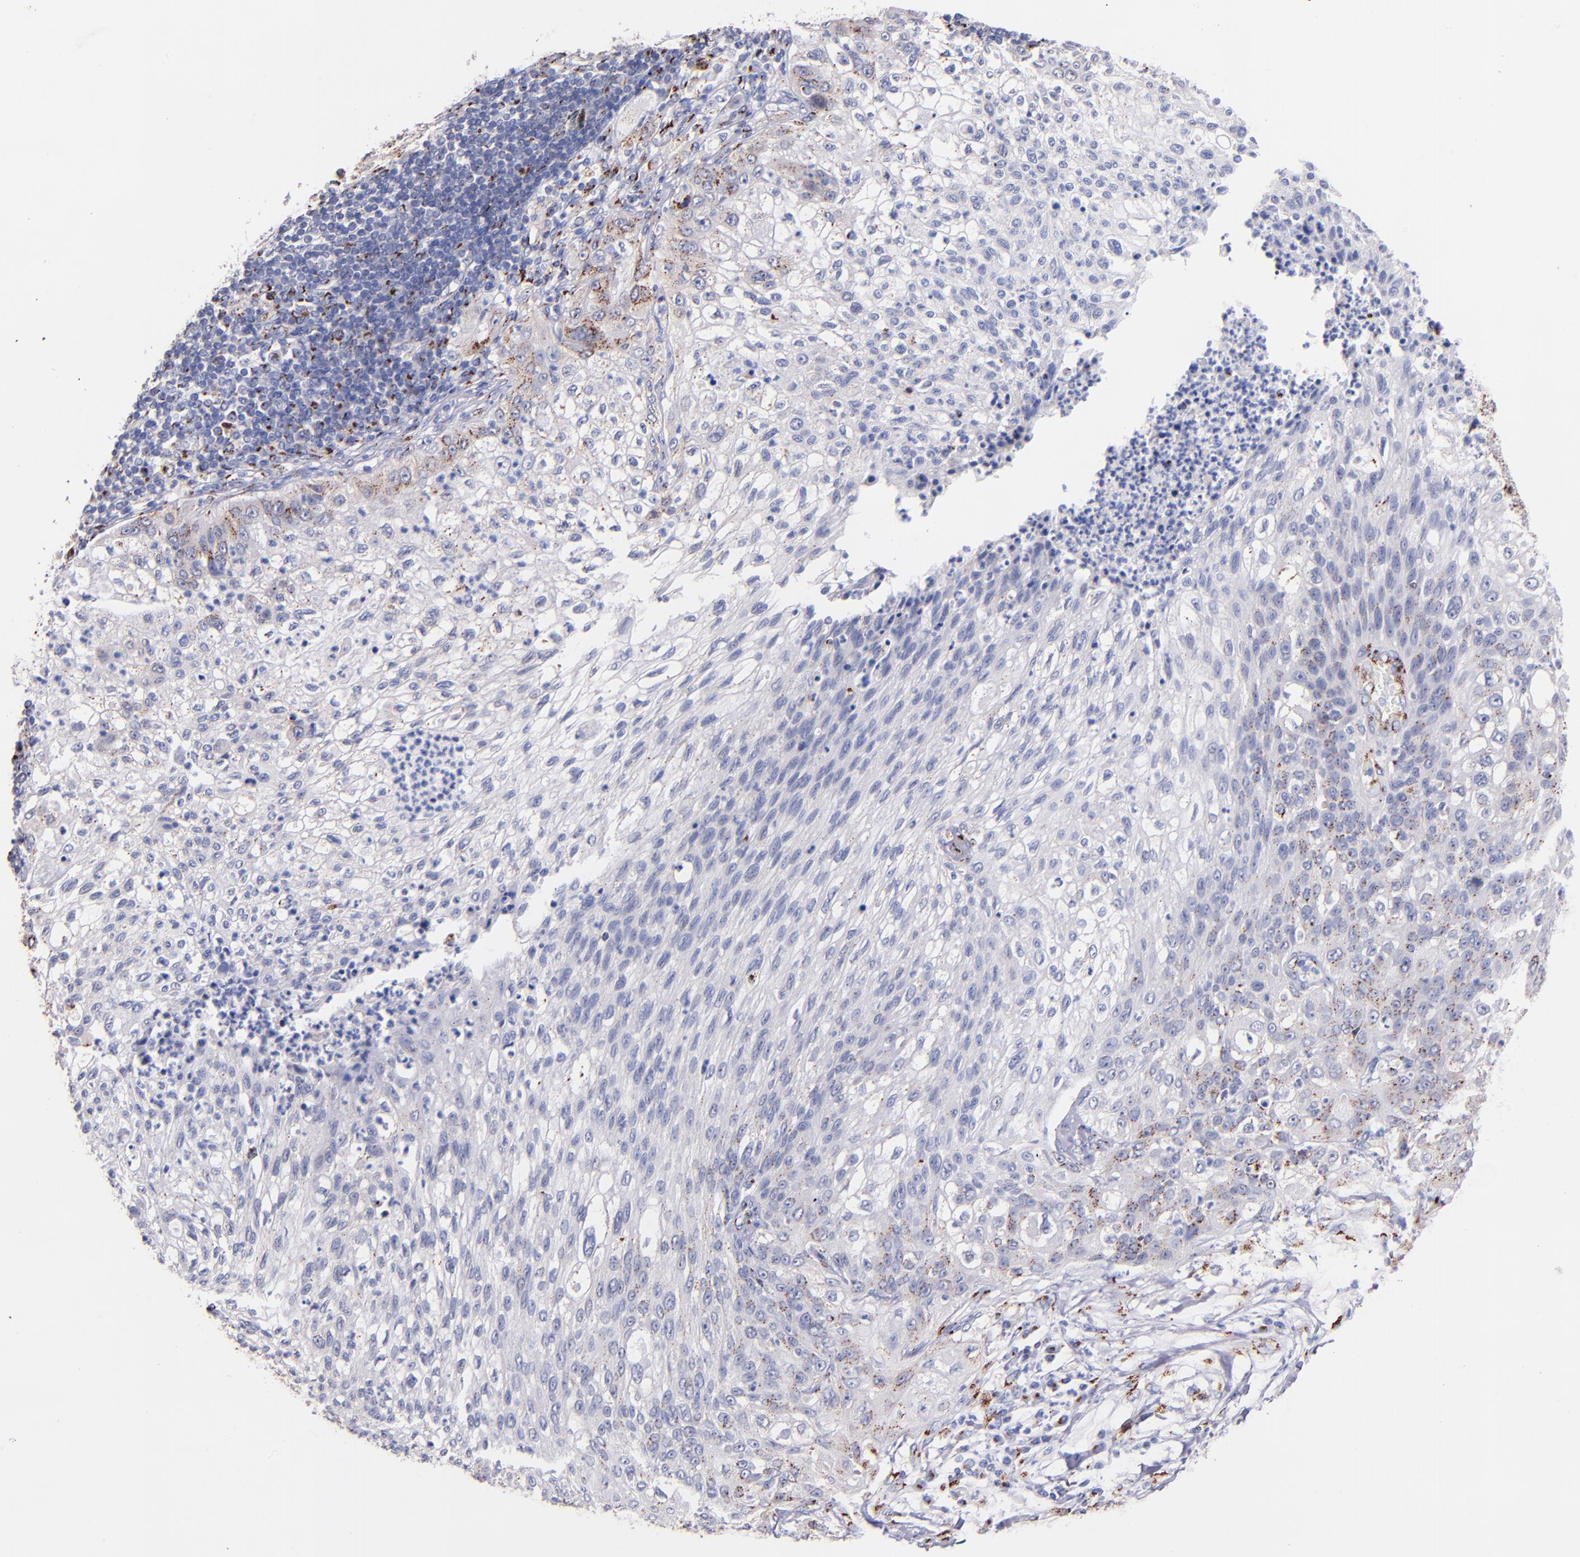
{"staining": {"intensity": "weak", "quantity": "25%-75%", "location": "cytoplasmic/membranous"}, "tissue": "lung cancer", "cell_type": "Tumor cells", "image_type": "cancer", "snomed": [{"axis": "morphology", "description": "Inflammation, NOS"}, {"axis": "morphology", "description": "Squamous cell carcinoma, NOS"}, {"axis": "topography", "description": "Lymph node"}, {"axis": "topography", "description": "Soft tissue"}, {"axis": "topography", "description": "Lung"}], "caption": "Lung cancer stained with immunohistochemistry reveals weak cytoplasmic/membranous staining in approximately 25%-75% of tumor cells.", "gene": "GOLIM4", "patient": {"sex": "male", "age": 66}}